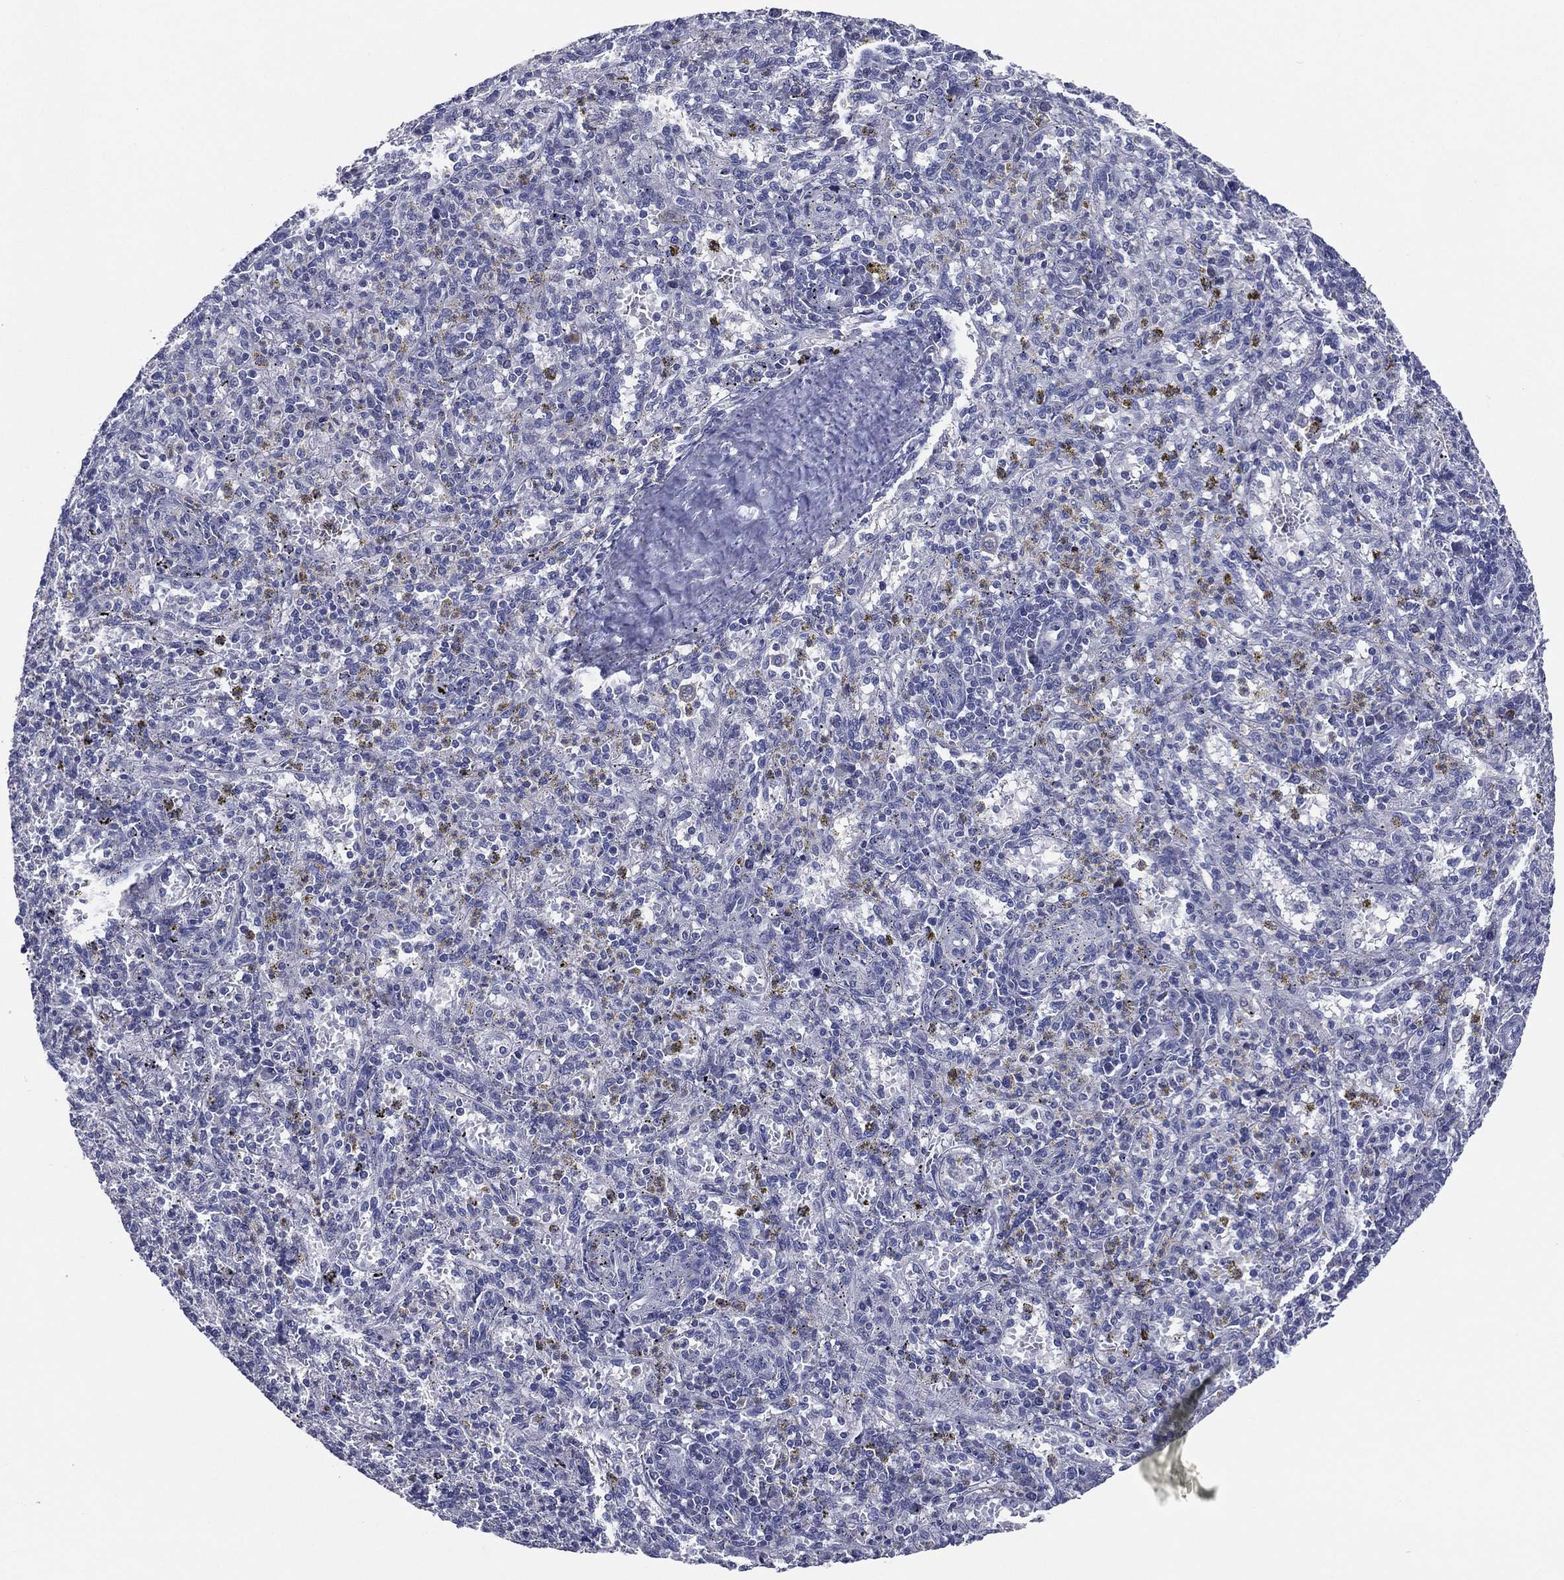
{"staining": {"intensity": "negative", "quantity": "none", "location": "none"}, "tissue": "spleen", "cell_type": "Cells in red pulp", "image_type": "normal", "snomed": [{"axis": "morphology", "description": "Normal tissue, NOS"}, {"axis": "topography", "description": "Spleen"}], "caption": "Immunohistochemistry histopathology image of unremarkable spleen stained for a protein (brown), which displays no expression in cells in red pulp.", "gene": "SLC13A4", "patient": {"sex": "male", "age": 60}}